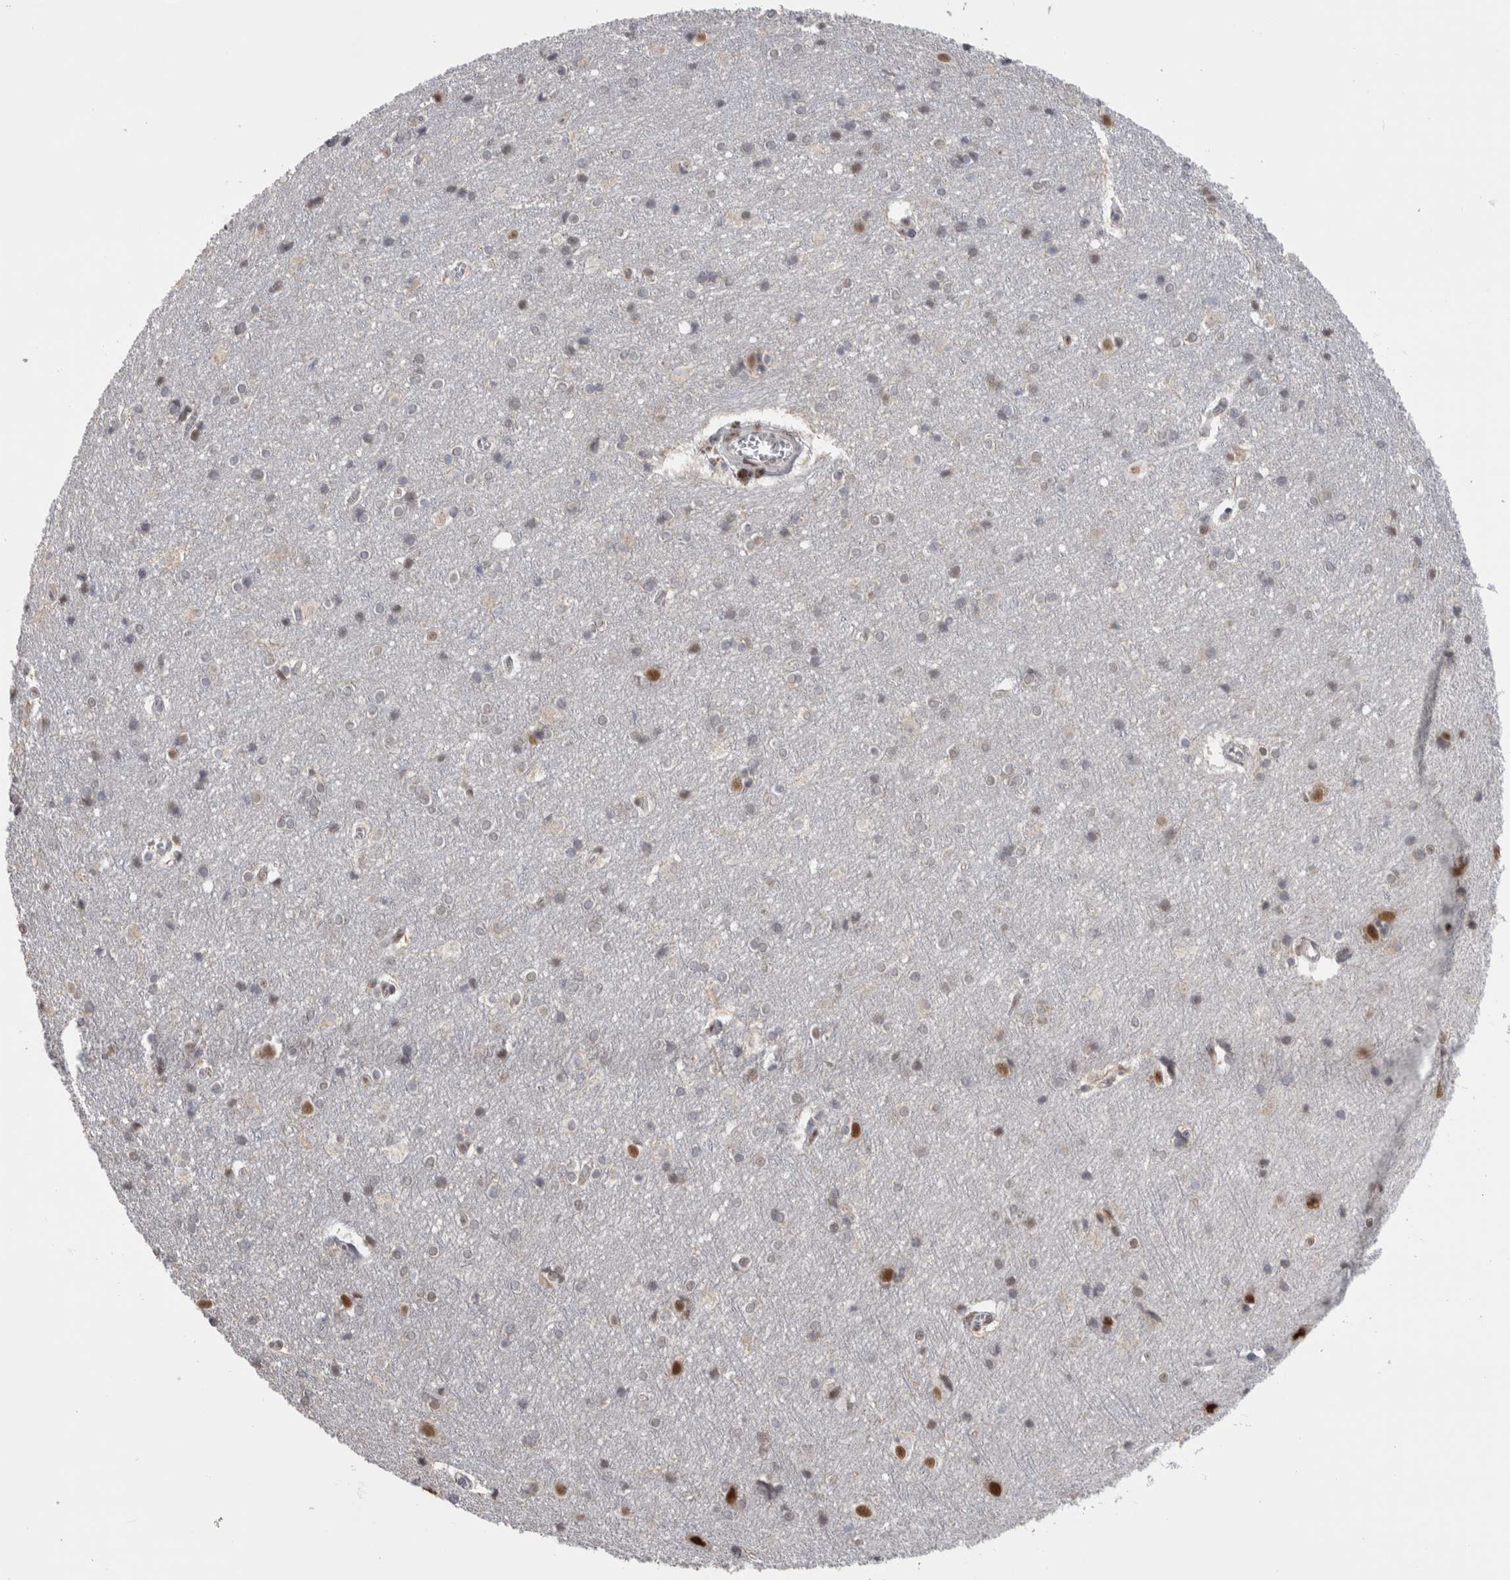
{"staining": {"intensity": "negative", "quantity": "none", "location": "none"}, "tissue": "cerebral cortex", "cell_type": "Endothelial cells", "image_type": "normal", "snomed": [{"axis": "morphology", "description": "Normal tissue, NOS"}, {"axis": "topography", "description": "Cerebral cortex"}], "caption": "Endothelial cells are negative for protein expression in benign human cerebral cortex. The staining was performed using DAB to visualize the protein expression in brown, while the nuclei were stained in blue with hematoxylin (Magnification: 20x).", "gene": "HEXIM2", "patient": {"sex": "male", "age": 54}}